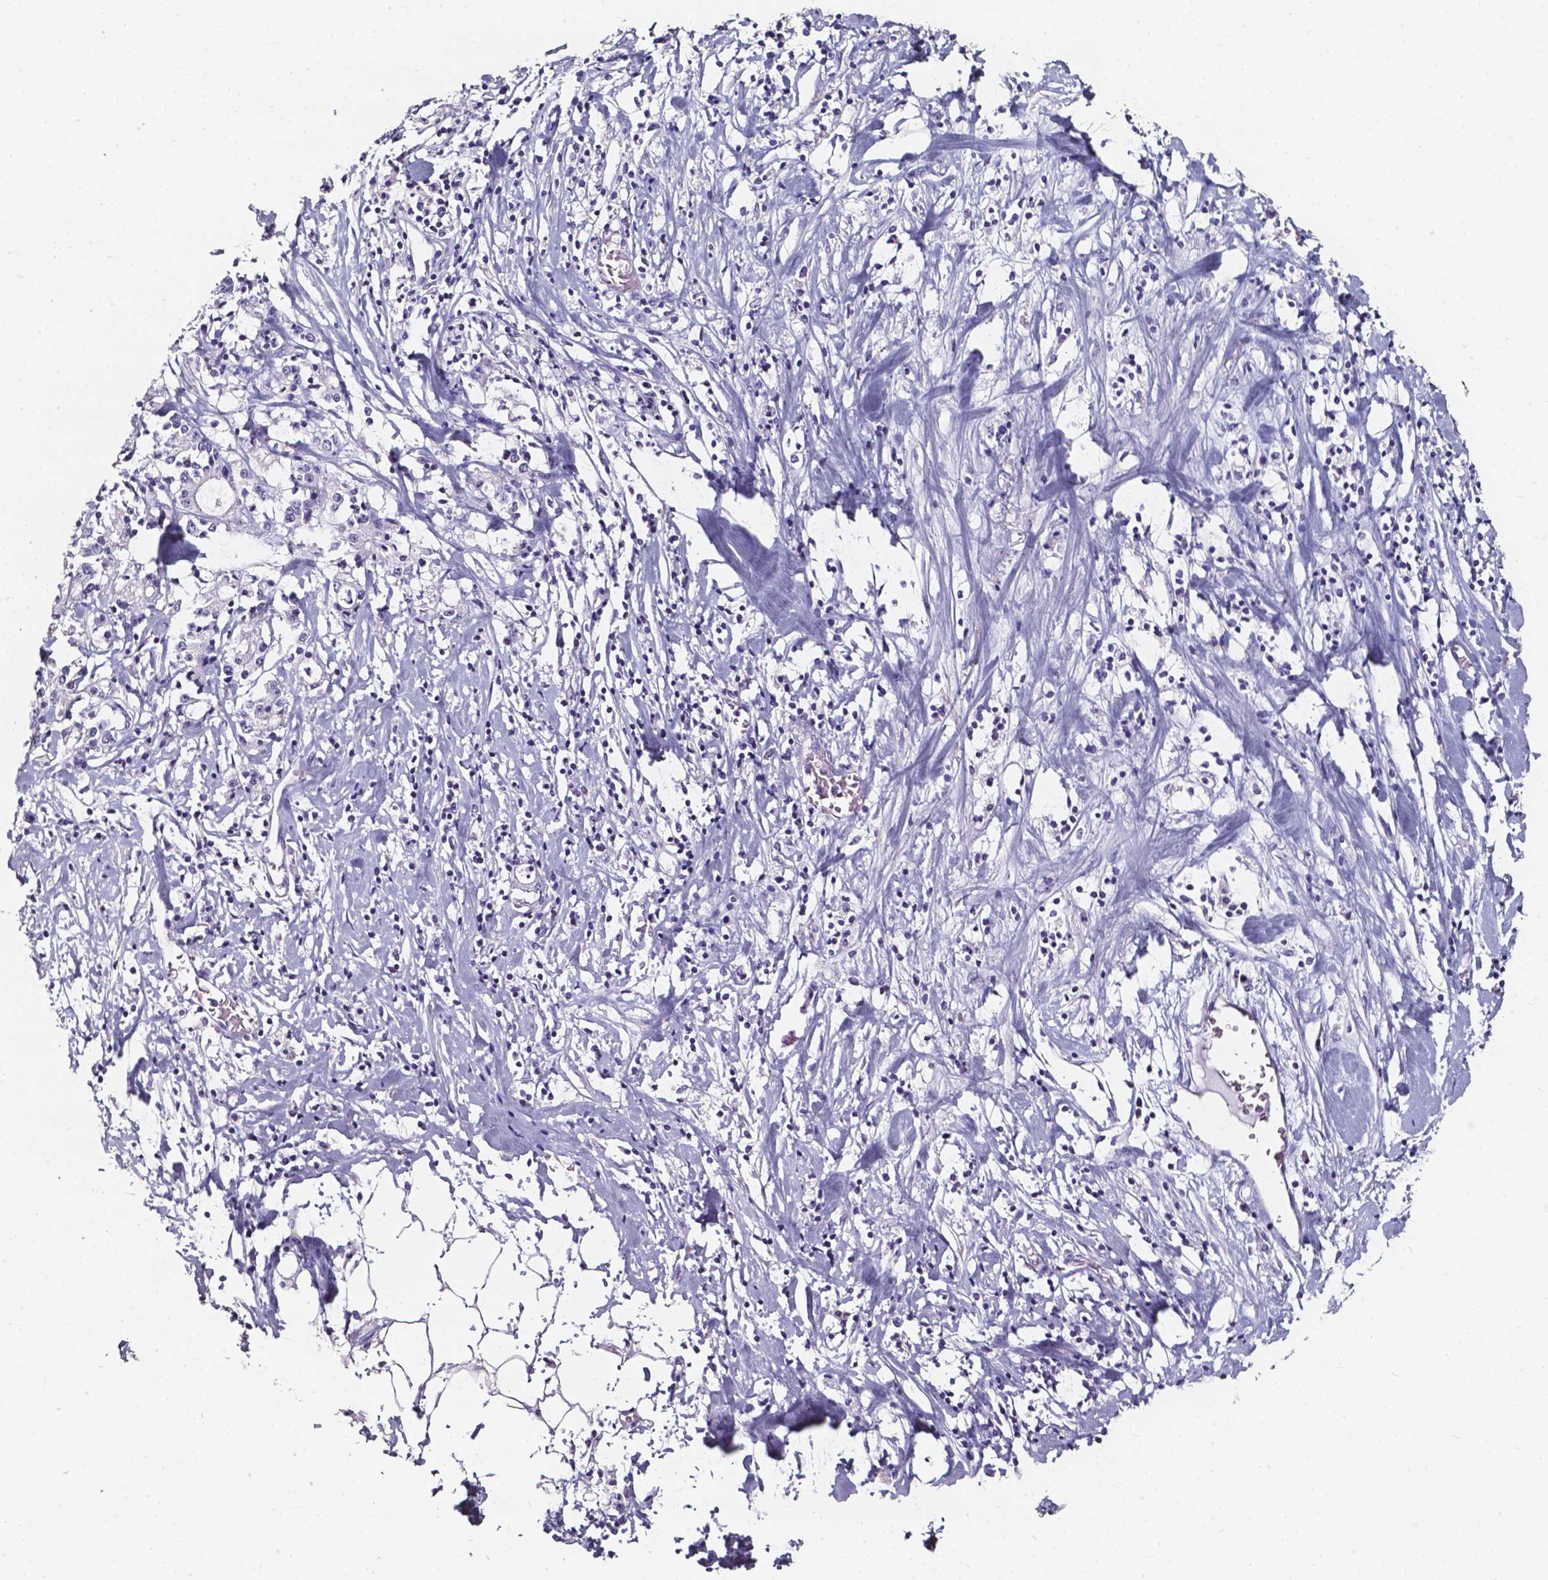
{"staining": {"intensity": "negative", "quantity": "none", "location": "none"}, "tissue": "stomach cancer", "cell_type": "Tumor cells", "image_type": "cancer", "snomed": [{"axis": "morphology", "description": "Adenocarcinoma, NOS"}, {"axis": "topography", "description": "Stomach, upper"}], "caption": "A photomicrograph of stomach adenocarcinoma stained for a protein displays no brown staining in tumor cells.", "gene": "AKR1B10", "patient": {"sex": "male", "age": 68}}